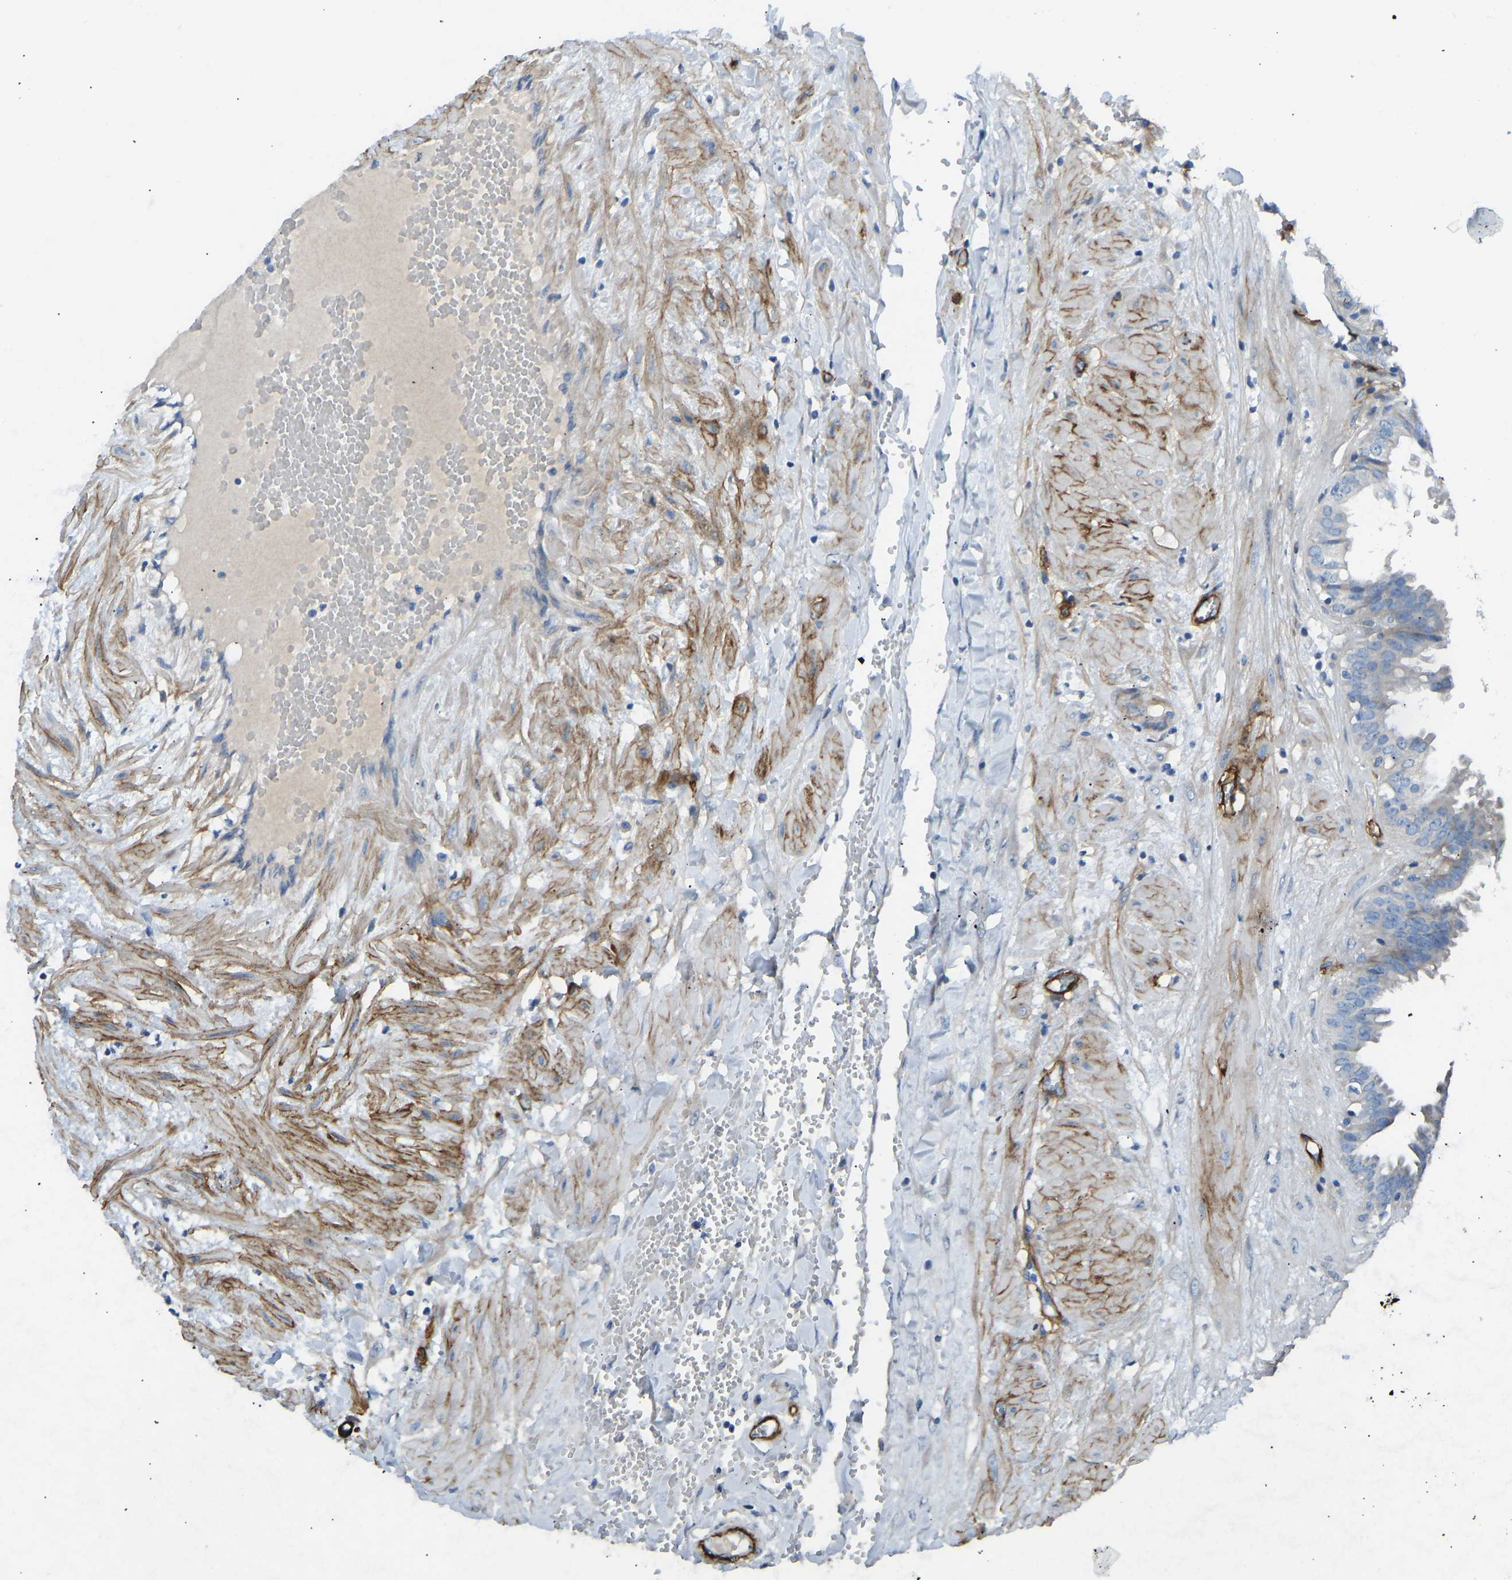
{"staining": {"intensity": "negative", "quantity": "none", "location": "none"}, "tissue": "fallopian tube", "cell_type": "Glandular cells", "image_type": "normal", "snomed": [{"axis": "morphology", "description": "Normal tissue, NOS"}, {"axis": "topography", "description": "Fallopian tube"}, {"axis": "topography", "description": "Placenta"}], "caption": "This is an IHC histopathology image of normal human fallopian tube. There is no positivity in glandular cells.", "gene": "COL15A1", "patient": {"sex": "female", "age": 32}}